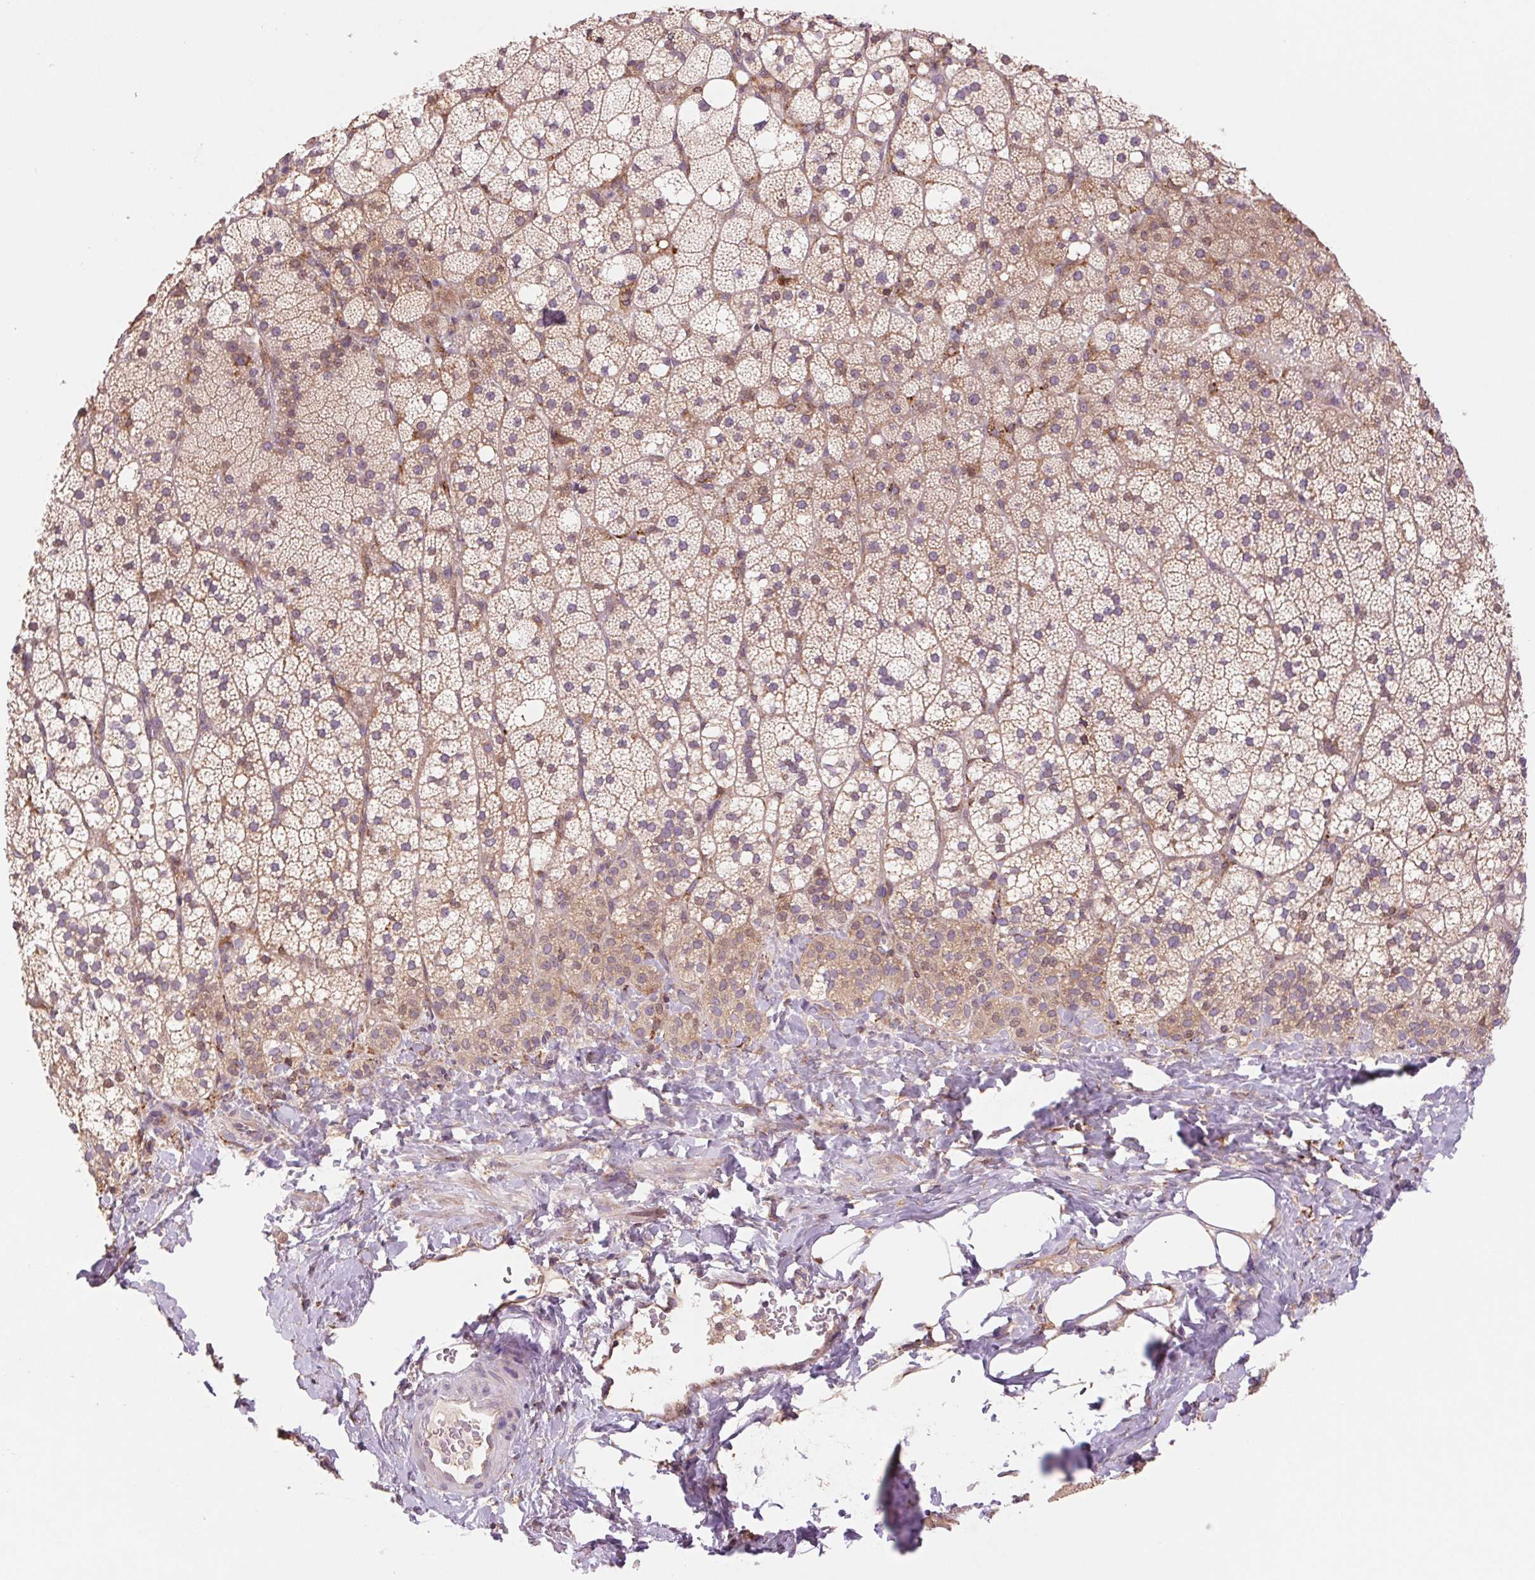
{"staining": {"intensity": "moderate", "quantity": "25%-75%", "location": "cytoplasmic/membranous"}, "tissue": "adrenal gland", "cell_type": "Glandular cells", "image_type": "normal", "snomed": [{"axis": "morphology", "description": "Normal tissue, NOS"}, {"axis": "topography", "description": "Adrenal gland"}], "caption": "The histopathology image shows staining of normal adrenal gland, revealing moderate cytoplasmic/membranous protein staining (brown color) within glandular cells. Nuclei are stained in blue.", "gene": "KLHL20", "patient": {"sex": "male", "age": 53}}